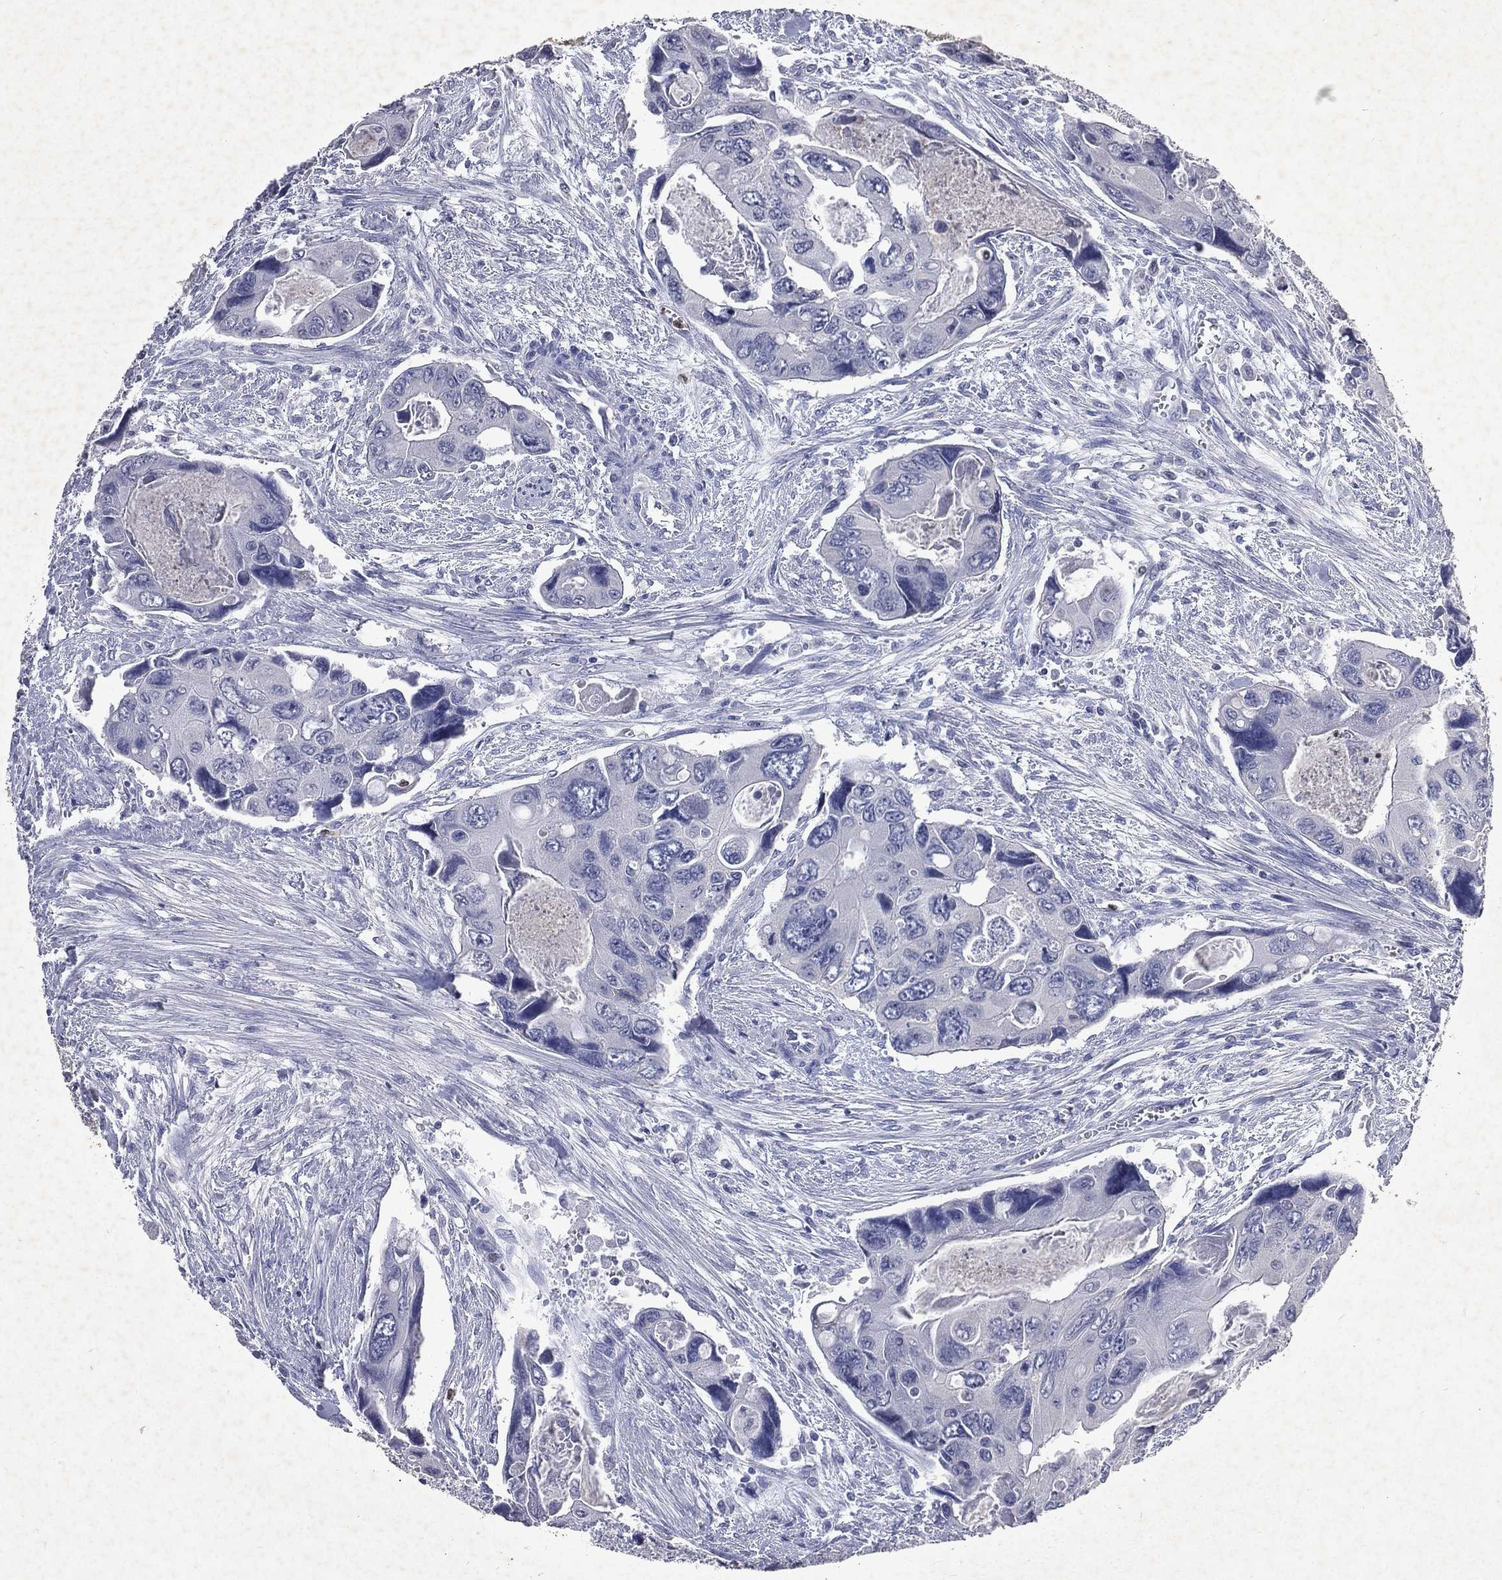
{"staining": {"intensity": "negative", "quantity": "none", "location": "none"}, "tissue": "colorectal cancer", "cell_type": "Tumor cells", "image_type": "cancer", "snomed": [{"axis": "morphology", "description": "Adenocarcinoma, NOS"}, {"axis": "topography", "description": "Rectum"}], "caption": "An image of human colorectal adenocarcinoma is negative for staining in tumor cells.", "gene": "SLC34A2", "patient": {"sex": "male", "age": 62}}